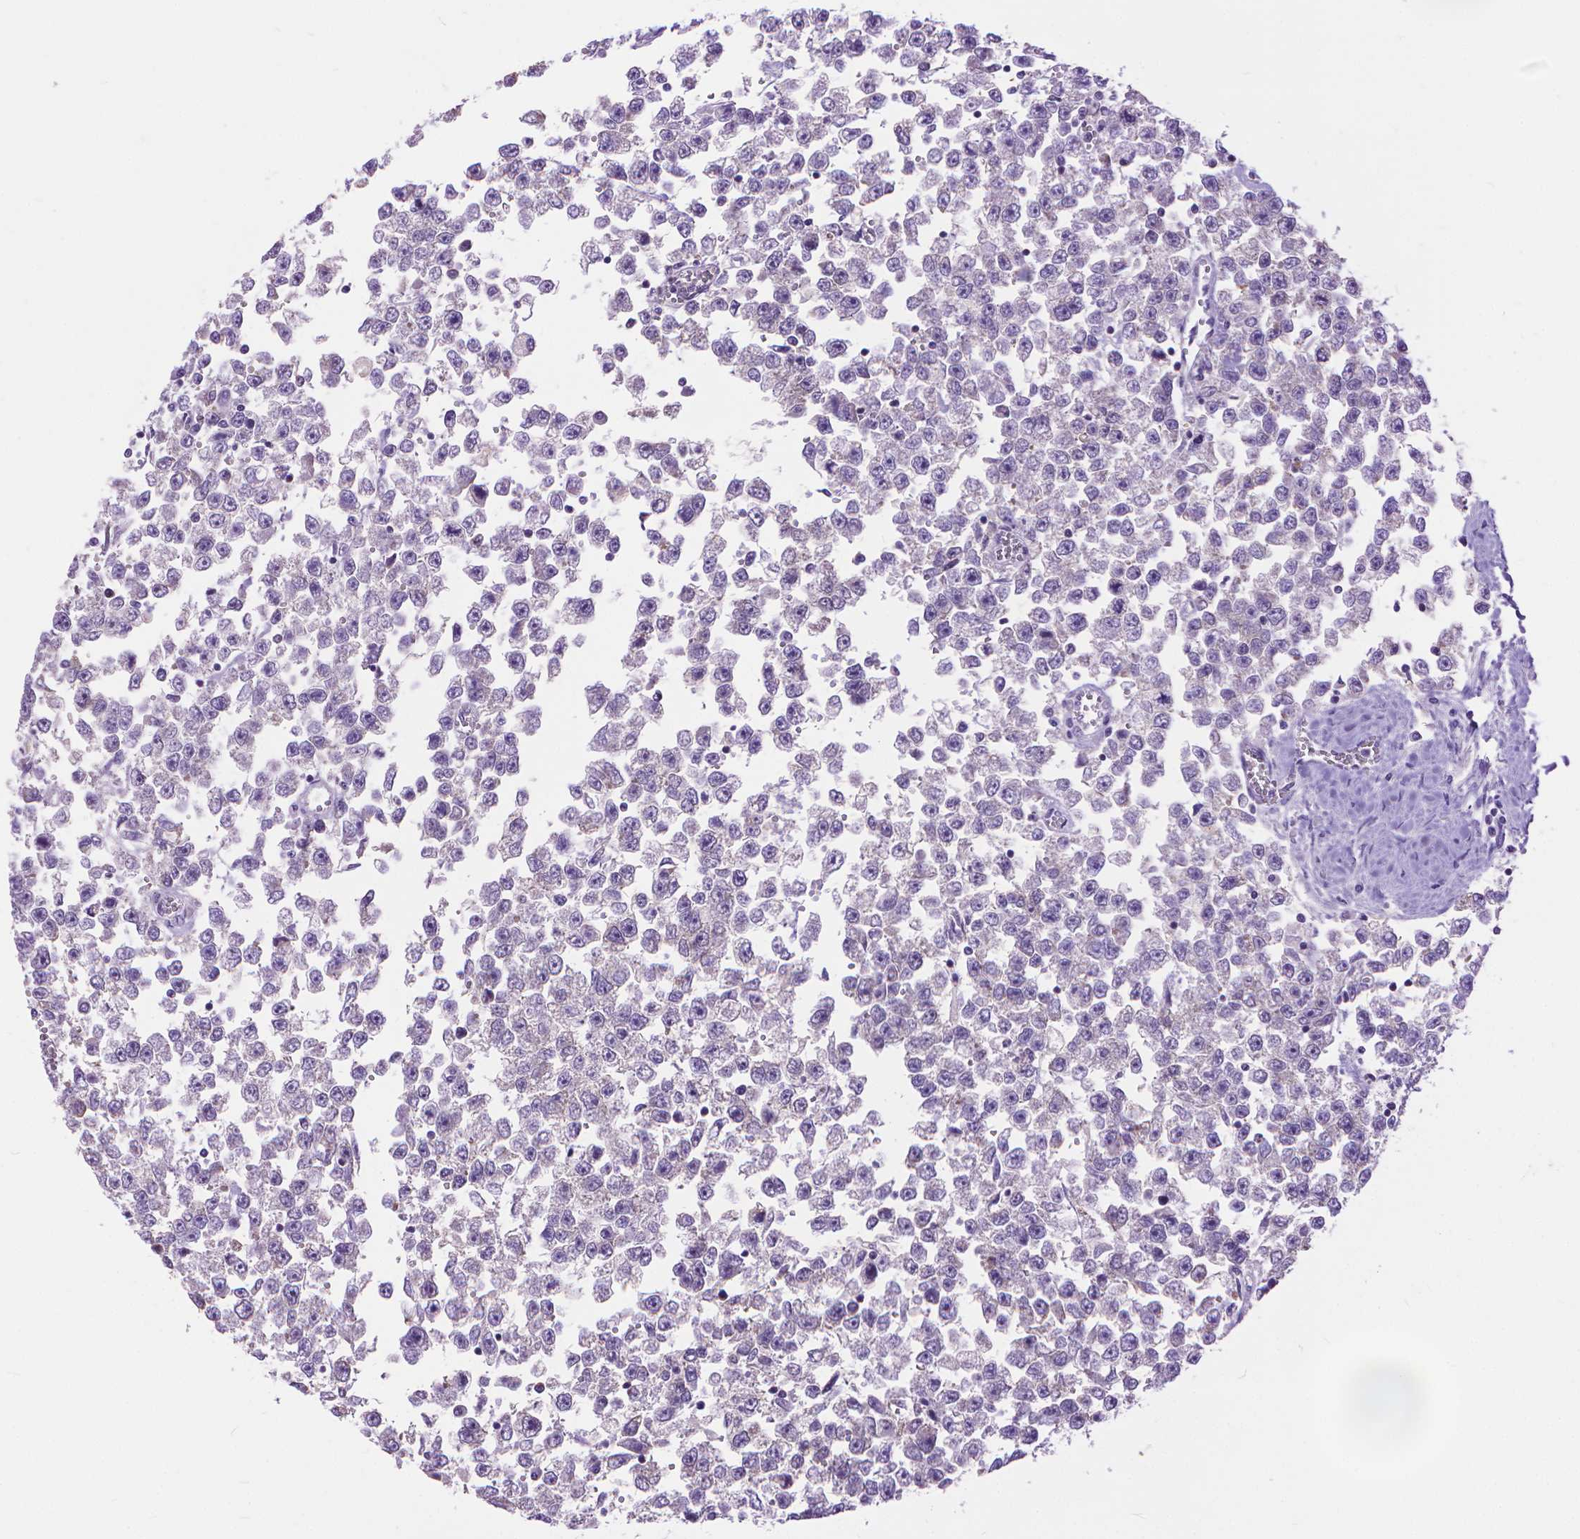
{"staining": {"intensity": "negative", "quantity": "none", "location": "none"}, "tissue": "testis cancer", "cell_type": "Tumor cells", "image_type": "cancer", "snomed": [{"axis": "morphology", "description": "Seminoma, NOS"}, {"axis": "topography", "description": "Testis"}], "caption": "Immunohistochemistry (IHC) of human testis cancer displays no staining in tumor cells.", "gene": "SYN1", "patient": {"sex": "male", "age": 34}}